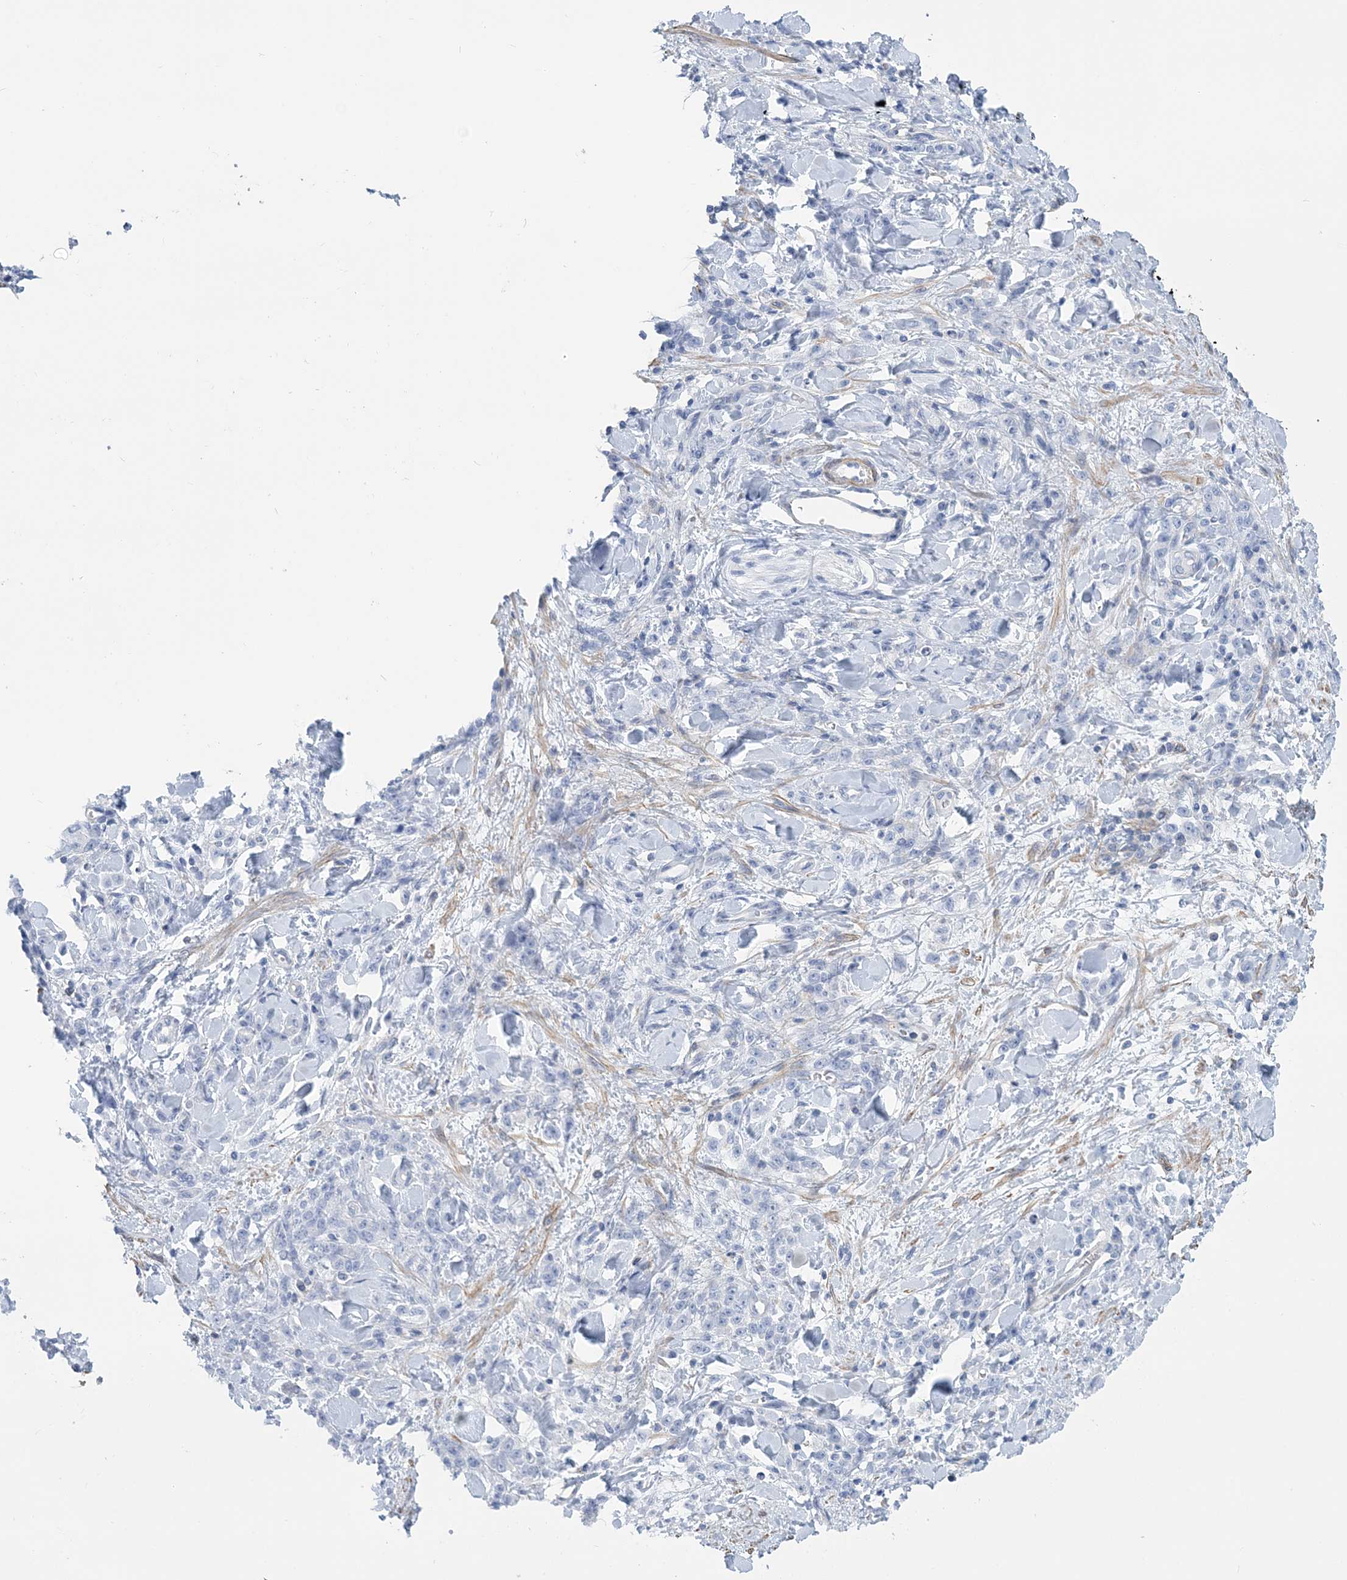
{"staining": {"intensity": "negative", "quantity": "none", "location": "none"}, "tissue": "stomach cancer", "cell_type": "Tumor cells", "image_type": "cancer", "snomed": [{"axis": "morphology", "description": "Normal tissue, NOS"}, {"axis": "morphology", "description": "Adenocarcinoma, NOS"}, {"axis": "topography", "description": "Stomach"}], "caption": "A micrograph of adenocarcinoma (stomach) stained for a protein demonstrates no brown staining in tumor cells. (Immunohistochemistry, brightfield microscopy, high magnification).", "gene": "C11orf21", "patient": {"sex": "male", "age": 82}}